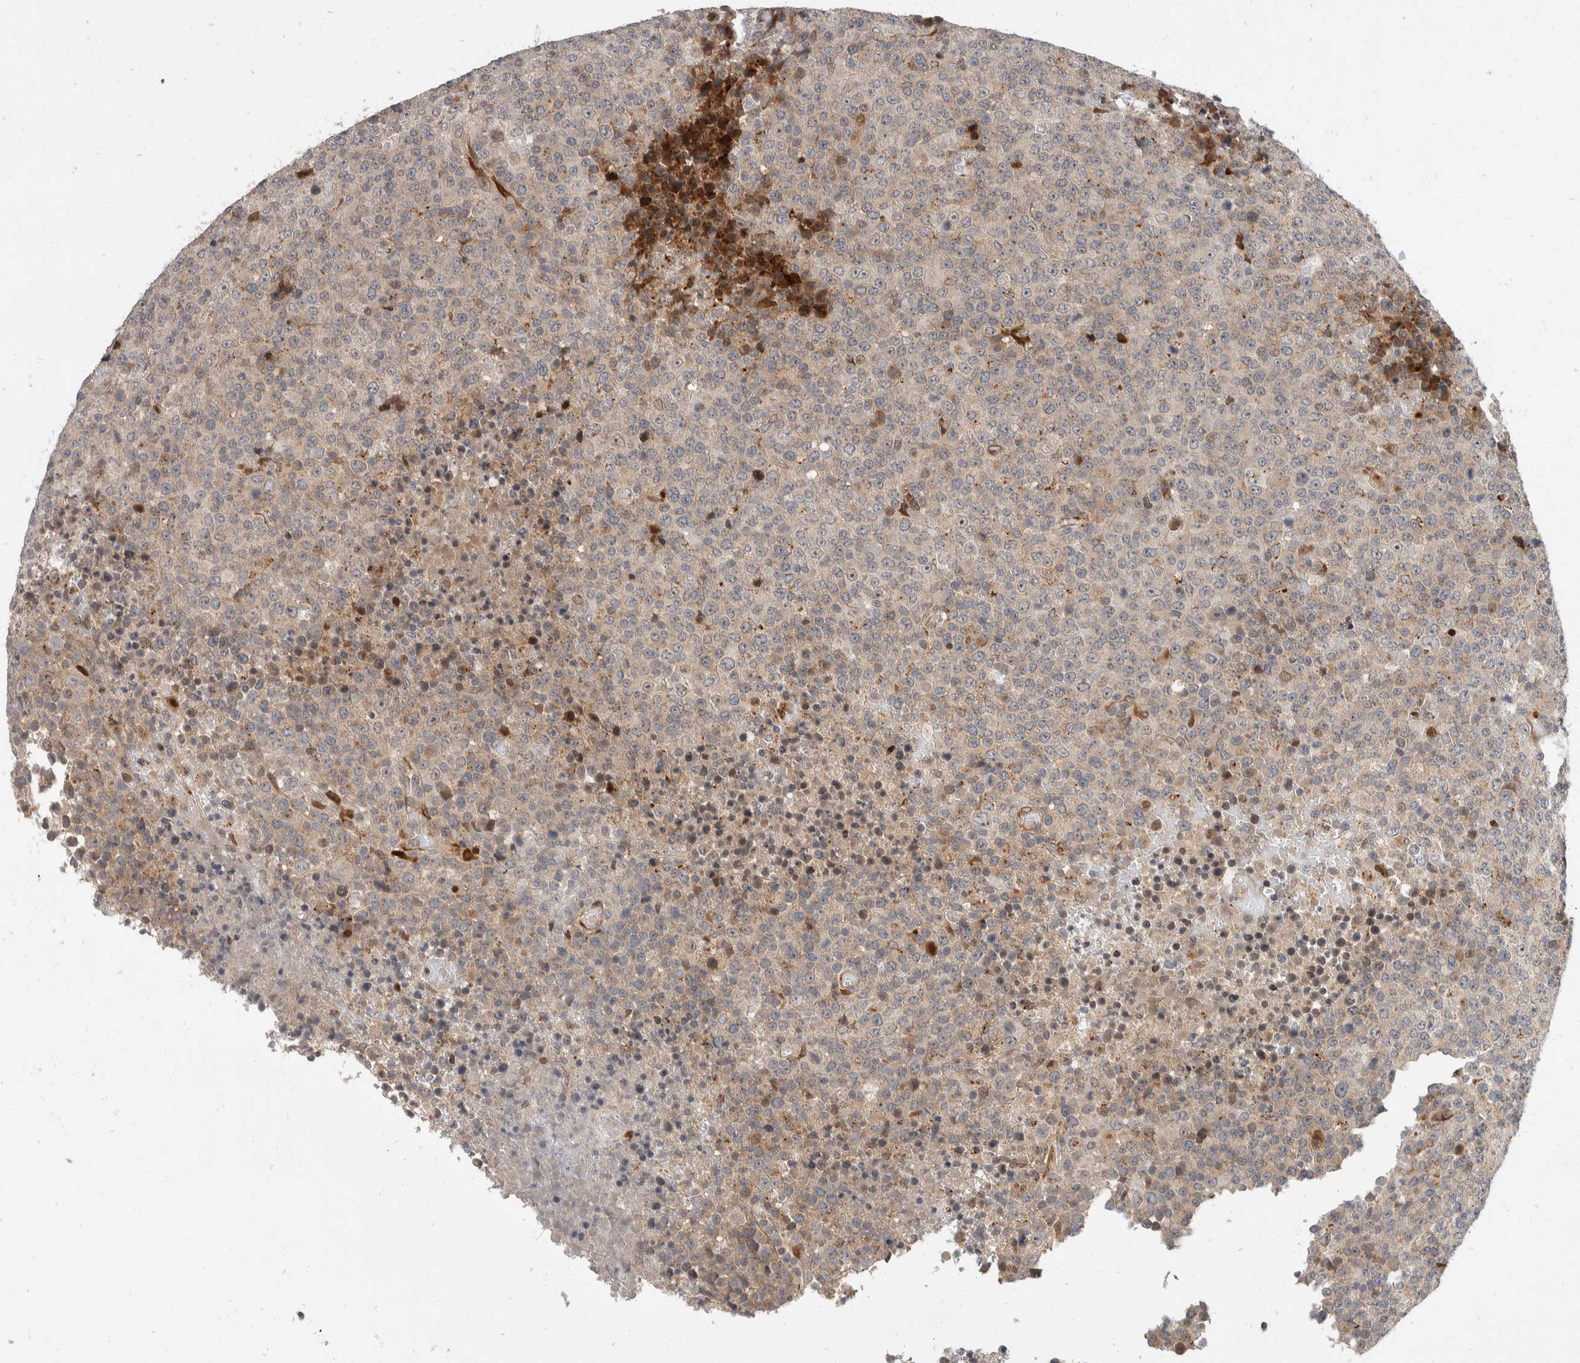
{"staining": {"intensity": "weak", "quantity": "<25%", "location": "cytoplasmic/membranous"}, "tissue": "lymphoma", "cell_type": "Tumor cells", "image_type": "cancer", "snomed": [{"axis": "morphology", "description": "Malignant lymphoma, non-Hodgkin's type, High grade"}, {"axis": "topography", "description": "Lymph node"}], "caption": "The photomicrograph exhibits no staining of tumor cells in lymphoma.", "gene": "ZNF703", "patient": {"sex": "male", "age": 13}}